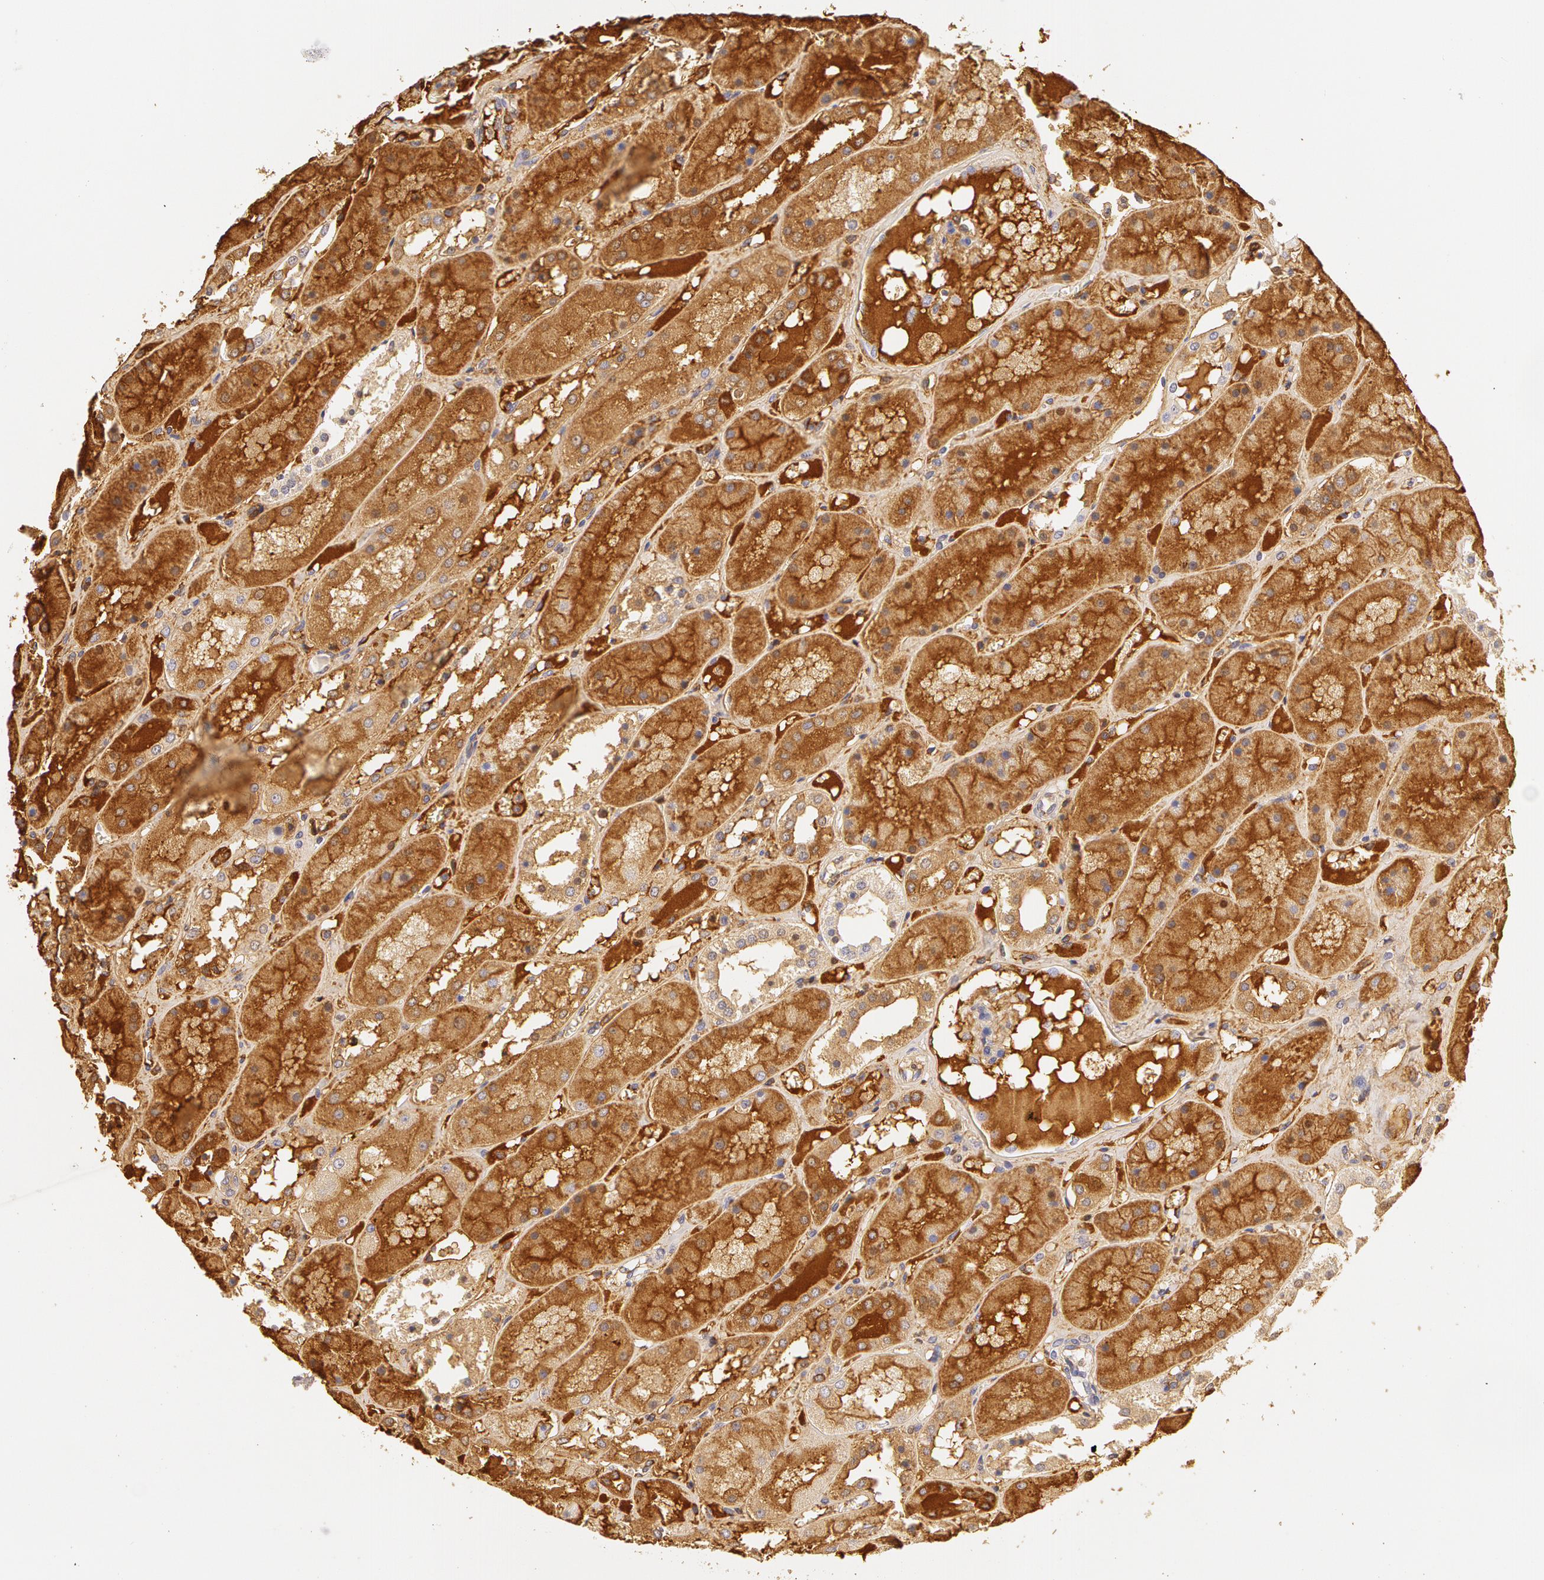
{"staining": {"intensity": "negative", "quantity": "none", "location": "none"}, "tissue": "kidney", "cell_type": "Cells in glomeruli", "image_type": "normal", "snomed": [{"axis": "morphology", "description": "Normal tissue, NOS"}, {"axis": "topography", "description": "Kidney"}], "caption": "Immunohistochemistry of benign kidney shows no expression in cells in glomeruli.", "gene": "AHSG", "patient": {"sex": "male", "age": 36}}